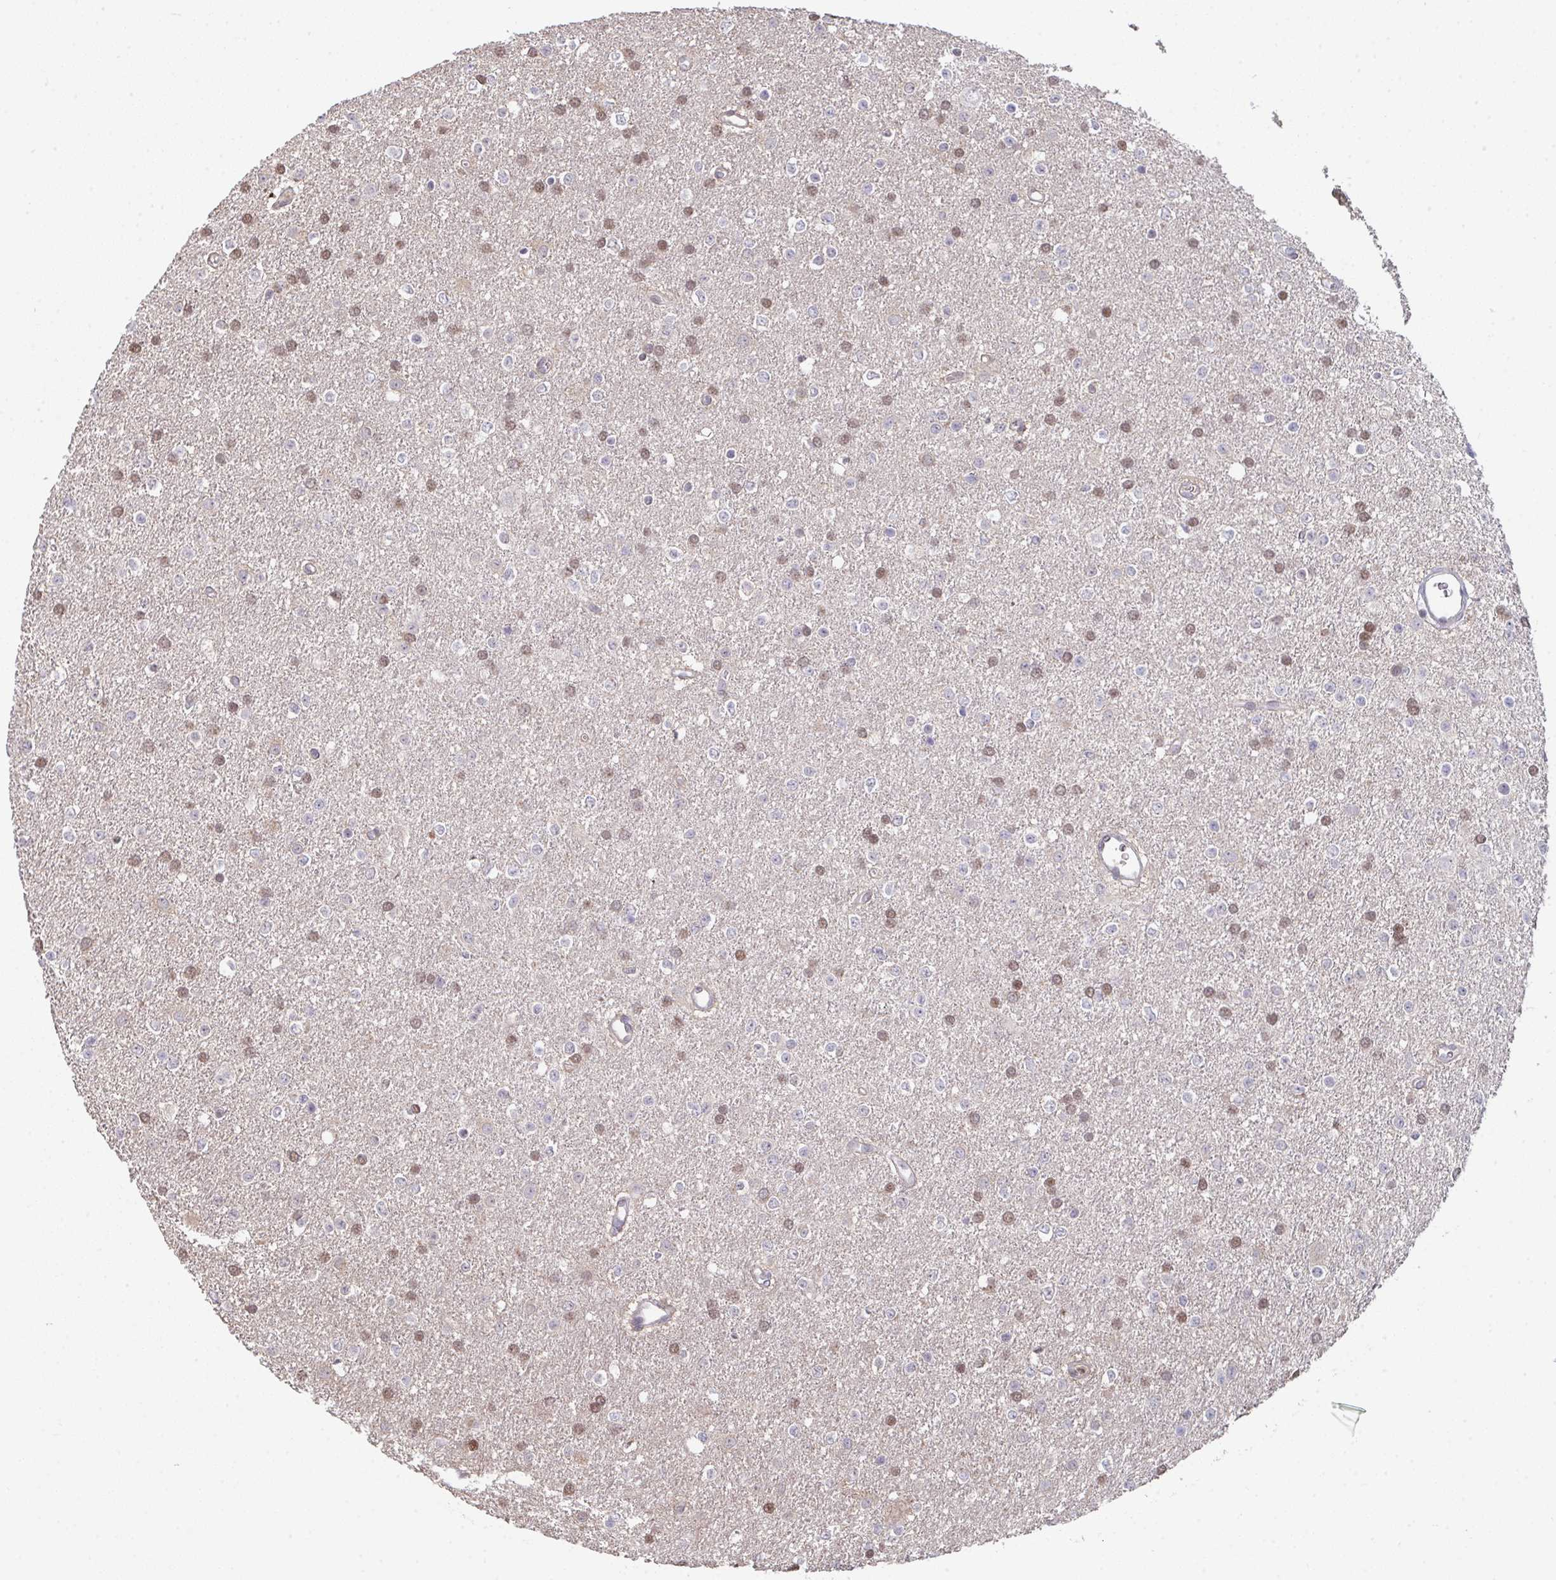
{"staining": {"intensity": "moderate", "quantity": "25%-75%", "location": "nuclear"}, "tissue": "glioma", "cell_type": "Tumor cells", "image_type": "cancer", "snomed": [{"axis": "morphology", "description": "Glioma, malignant, Low grade"}, {"axis": "topography", "description": "Brain"}], "caption": "An image showing moderate nuclear staining in about 25%-75% of tumor cells in malignant glioma (low-grade), as visualized by brown immunohistochemical staining.", "gene": "ACD", "patient": {"sex": "female", "age": 34}}